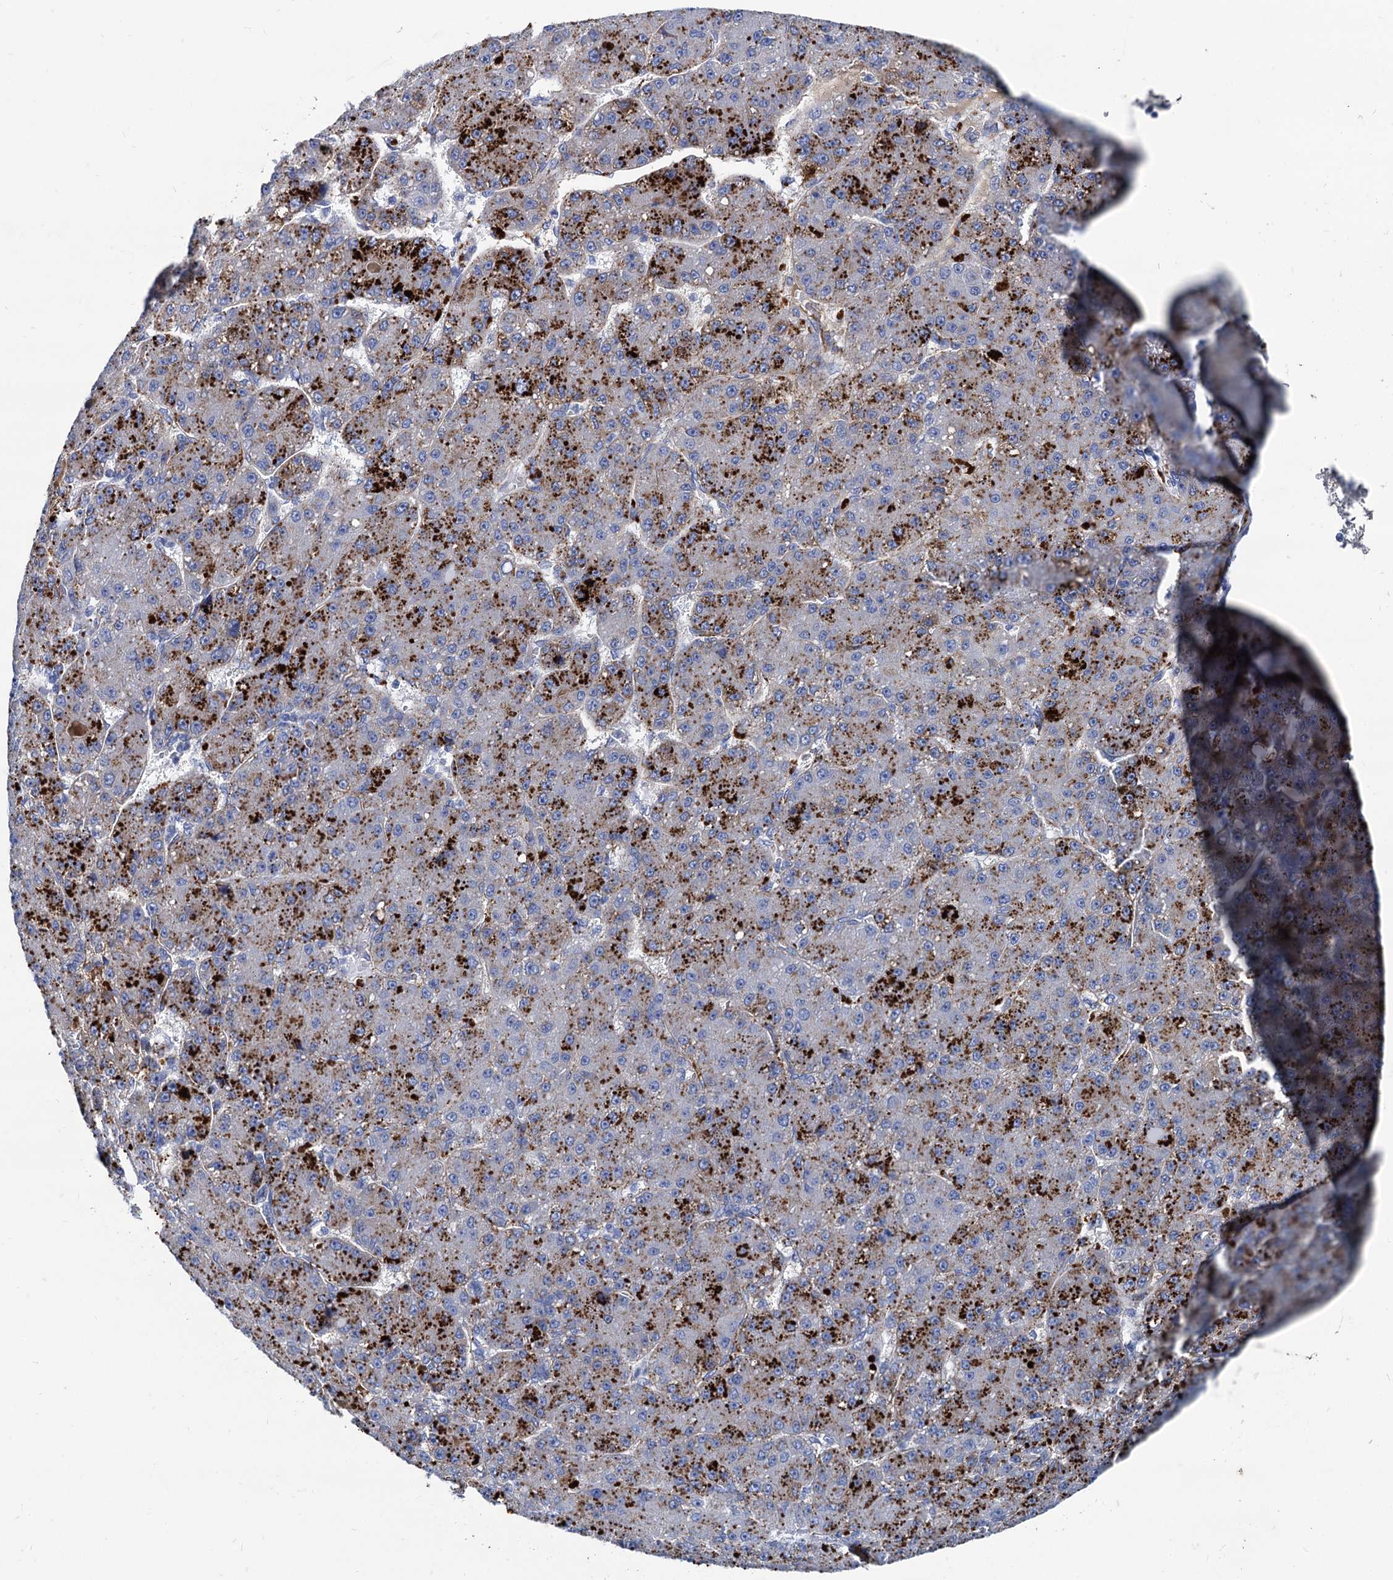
{"staining": {"intensity": "strong", "quantity": "25%-75%", "location": "cytoplasmic/membranous"}, "tissue": "liver cancer", "cell_type": "Tumor cells", "image_type": "cancer", "snomed": [{"axis": "morphology", "description": "Carcinoma, Hepatocellular, NOS"}, {"axis": "topography", "description": "Liver"}], "caption": "A high amount of strong cytoplasmic/membranous expression is appreciated in approximately 25%-75% of tumor cells in liver hepatocellular carcinoma tissue. (Stains: DAB in brown, nuclei in blue, Microscopy: brightfield microscopy at high magnification).", "gene": "APOD", "patient": {"sex": "male", "age": 67}}